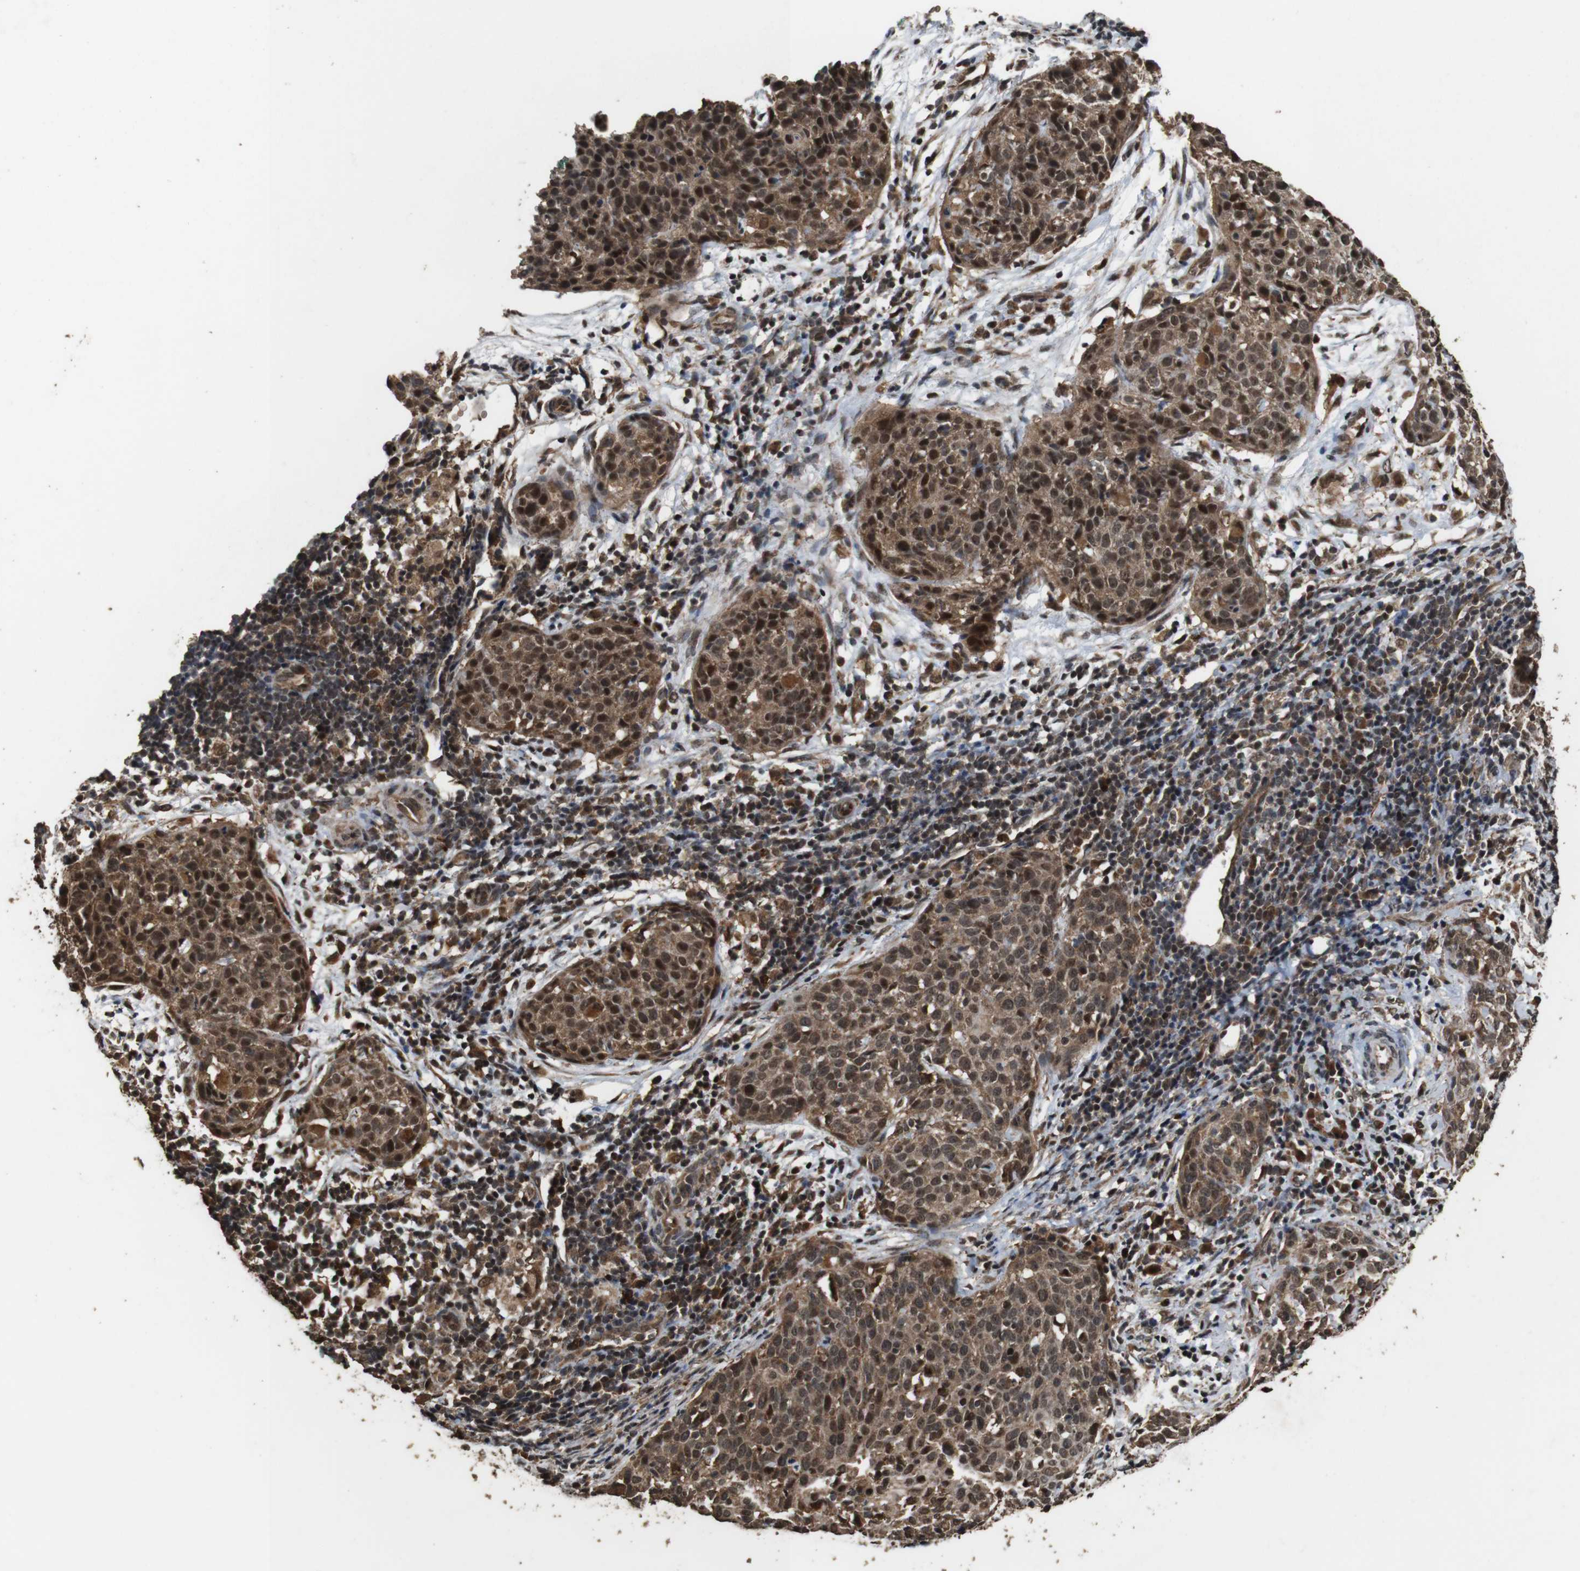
{"staining": {"intensity": "moderate", "quantity": ">75%", "location": "cytoplasmic/membranous,nuclear"}, "tissue": "cervical cancer", "cell_type": "Tumor cells", "image_type": "cancer", "snomed": [{"axis": "morphology", "description": "Squamous cell carcinoma, NOS"}, {"axis": "topography", "description": "Cervix"}], "caption": "This histopathology image displays IHC staining of human cervical cancer, with medium moderate cytoplasmic/membranous and nuclear positivity in approximately >75% of tumor cells.", "gene": "RRAS2", "patient": {"sex": "female", "age": 38}}